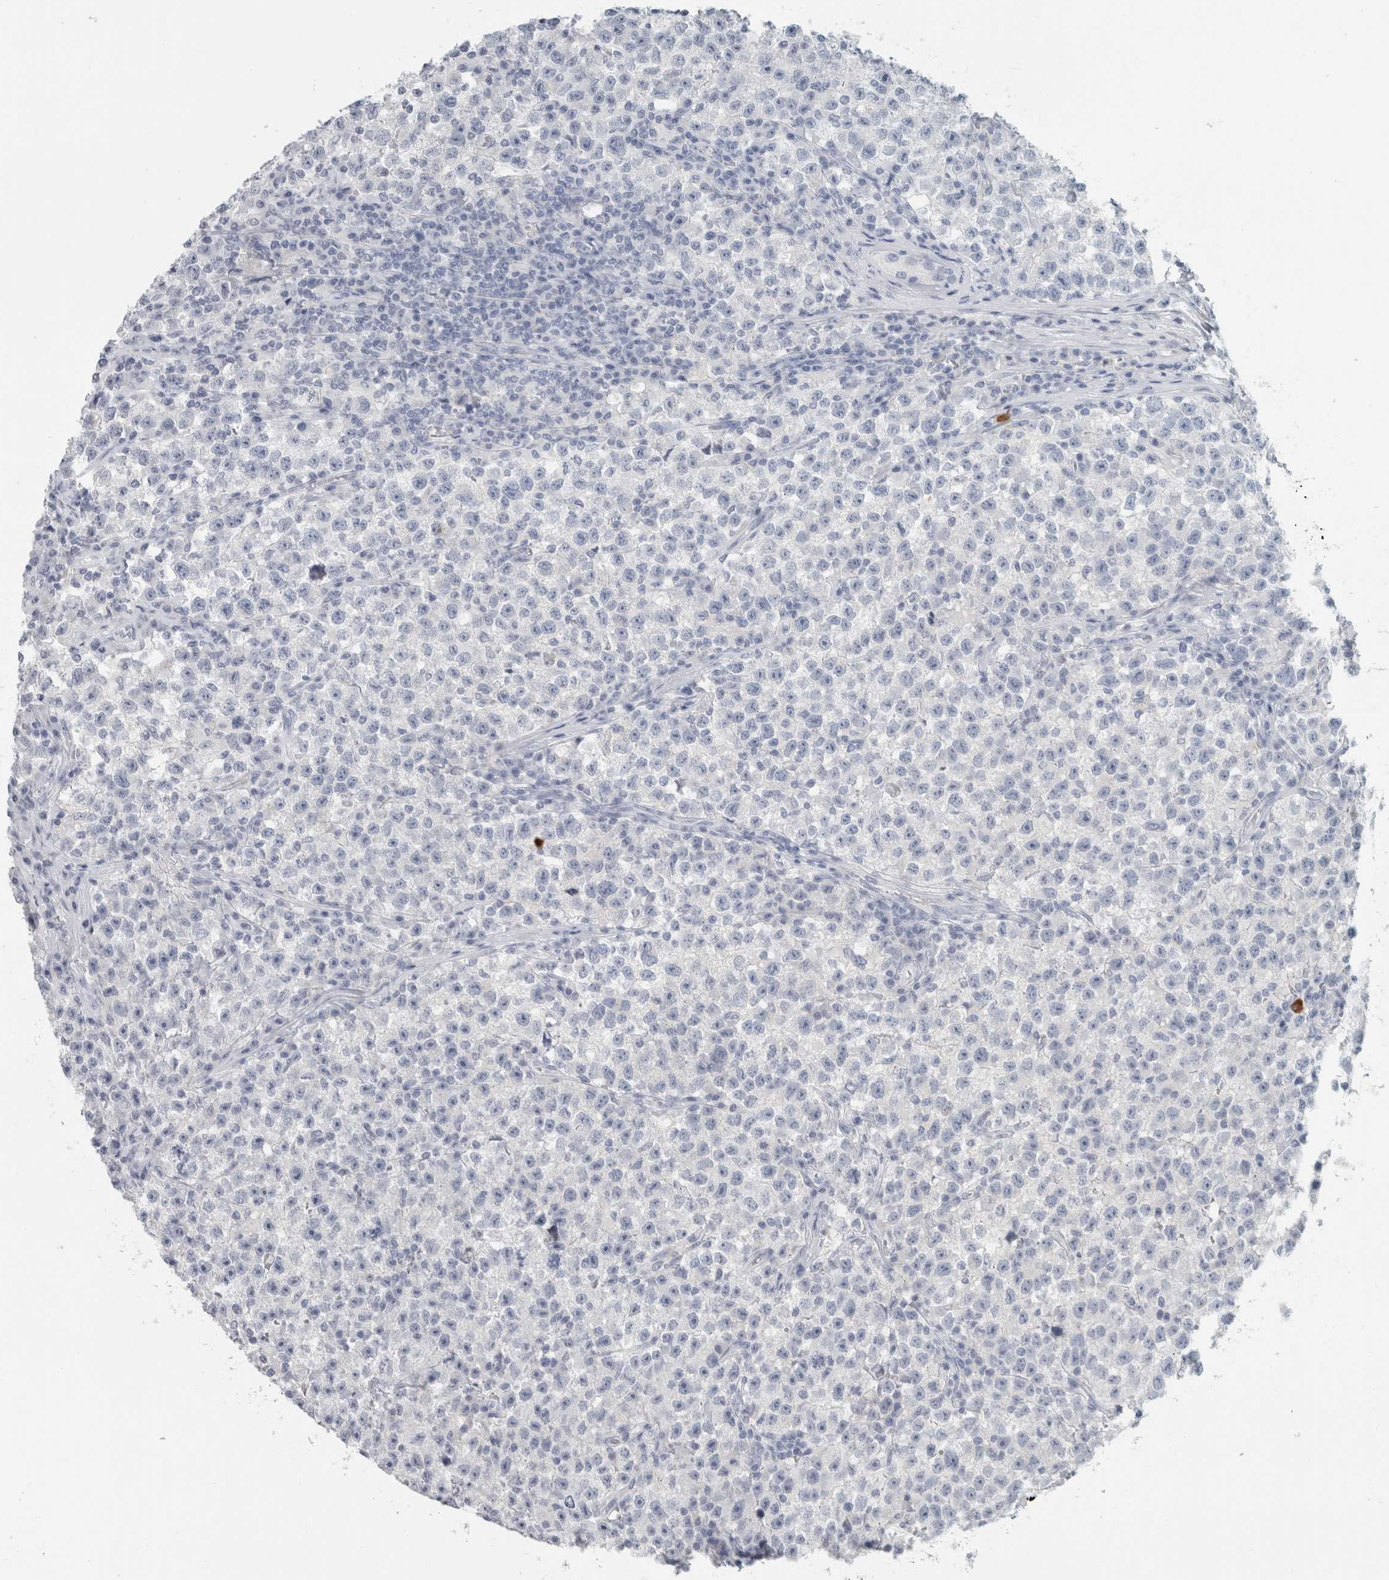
{"staining": {"intensity": "negative", "quantity": "none", "location": "none"}, "tissue": "testis cancer", "cell_type": "Tumor cells", "image_type": "cancer", "snomed": [{"axis": "morphology", "description": "Seminoma, NOS"}, {"axis": "topography", "description": "Testis"}], "caption": "DAB (3,3'-diaminobenzidine) immunohistochemical staining of seminoma (testis) exhibits no significant staining in tumor cells. The staining was performed using DAB (3,3'-diaminobenzidine) to visualize the protein expression in brown, while the nuclei were stained in blue with hematoxylin (Magnification: 20x).", "gene": "SLC28A3", "patient": {"sex": "male", "age": 22}}